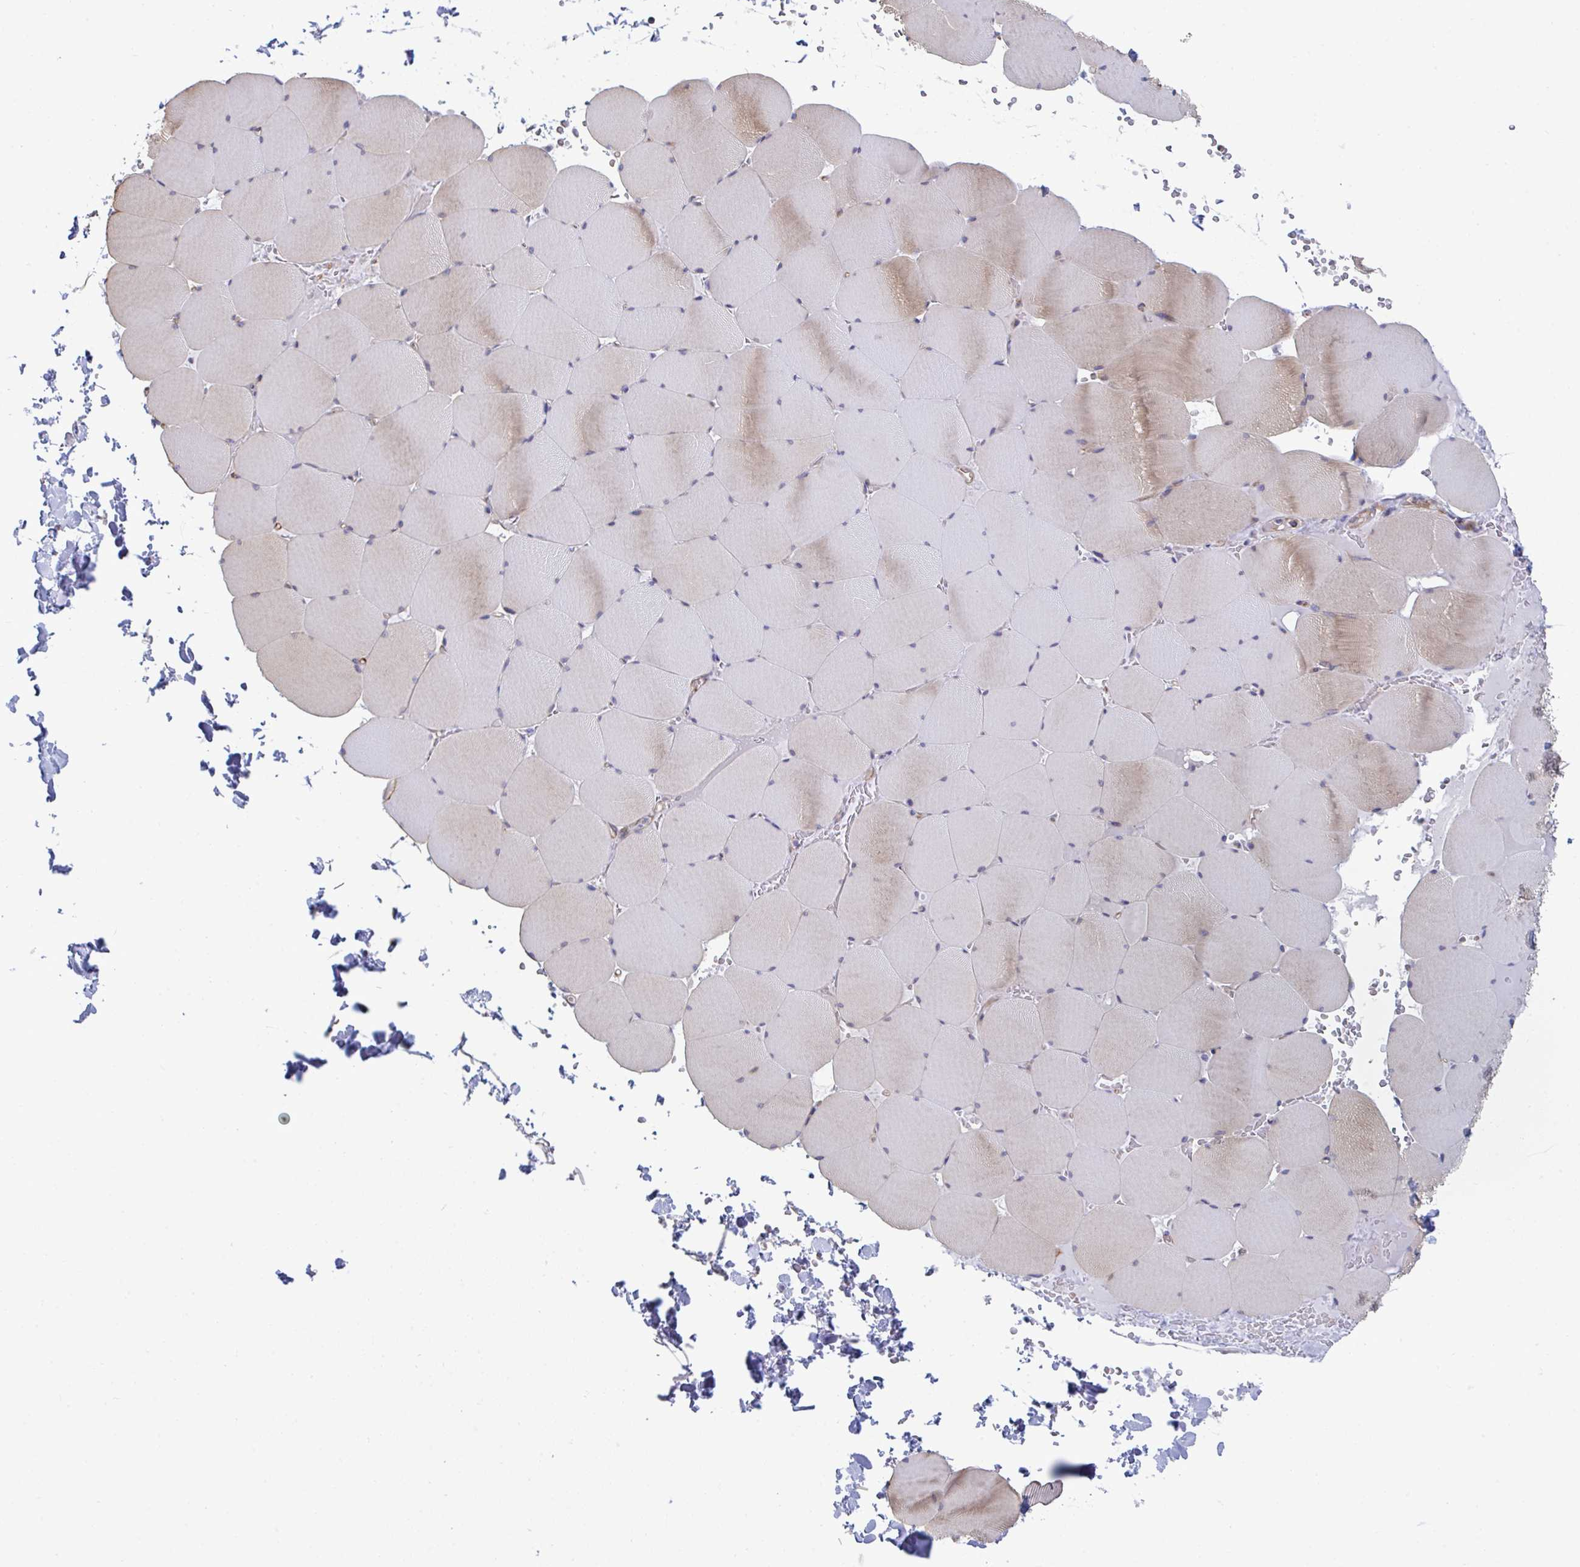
{"staining": {"intensity": "weak", "quantity": "25%-75%", "location": "cytoplasmic/membranous"}, "tissue": "skeletal muscle", "cell_type": "Myocytes", "image_type": "normal", "snomed": [{"axis": "morphology", "description": "Normal tissue, NOS"}, {"axis": "topography", "description": "Skeletal muscle"}, {"axis": "topography", "description": "Head-Neck"}], "caption": "Weak cytoplasmic/membranous protein positivity is identified in approximately 25%-75% of myocytes in skeletal muscle.", "gene": "WNK1", "patient": {"sex": "male", "age": 66}}